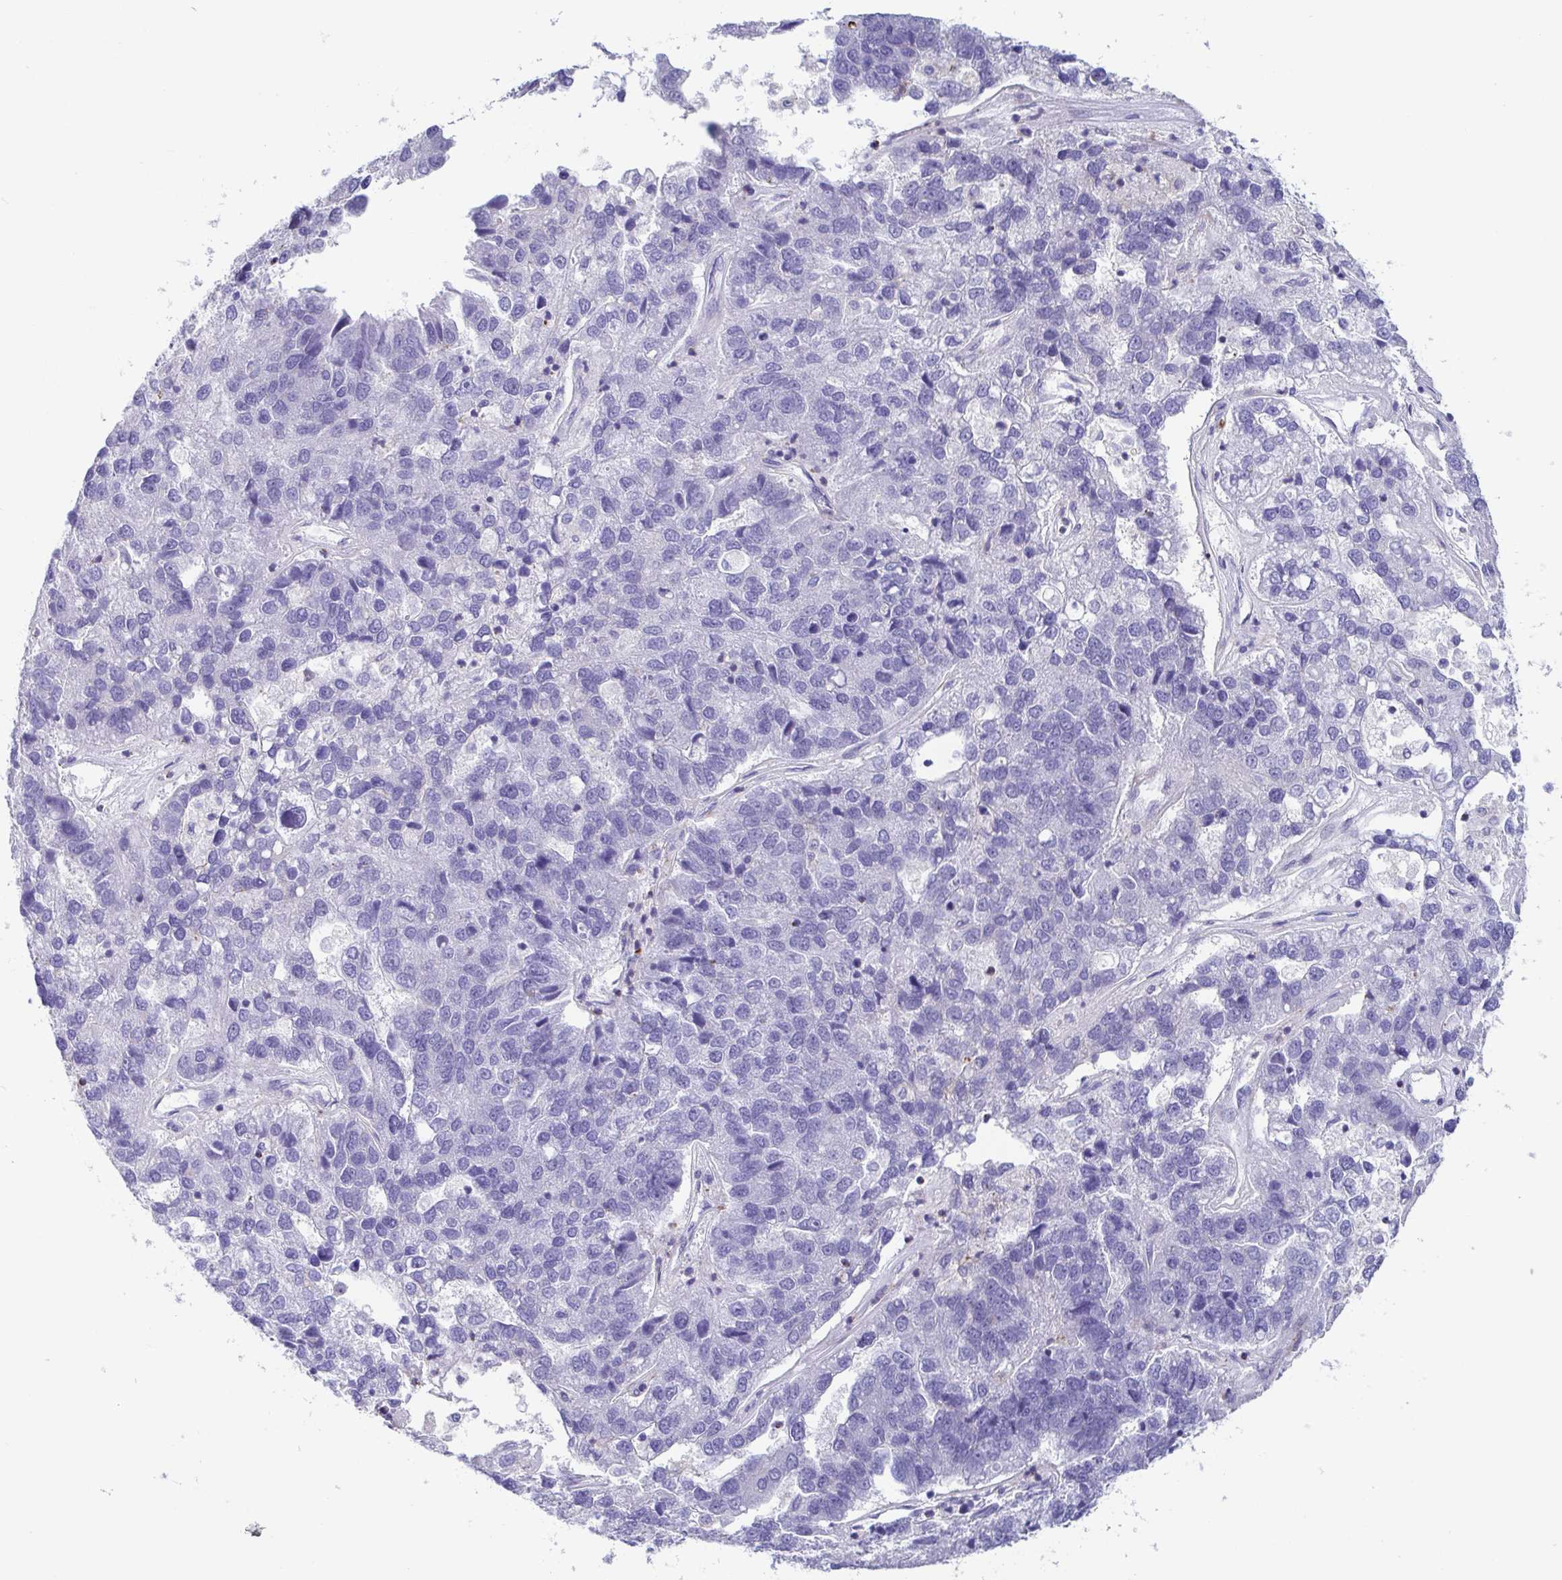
{"staining": {"intensity": "negative", "quantity": "none", "location": "none"}, "tissue": "pancreatic cancer", "cell_type": "Tumor cells", "image_type": "cancer", "snomed": [{"axis": "morphology", "description": "Adenocarcinoma, NOS"}, {"axis": "topography", "description": "Pancreas"}], "caption": "Immunohistochemistry (IHC) image of neoplastic tissue: human pancreatic cancer (adenocarcinoma) stained with DAB demonstrates no significant protein staining in tumor cells.", "gene": "WDR72", "patient": {"sex": "female", "age": 61}}